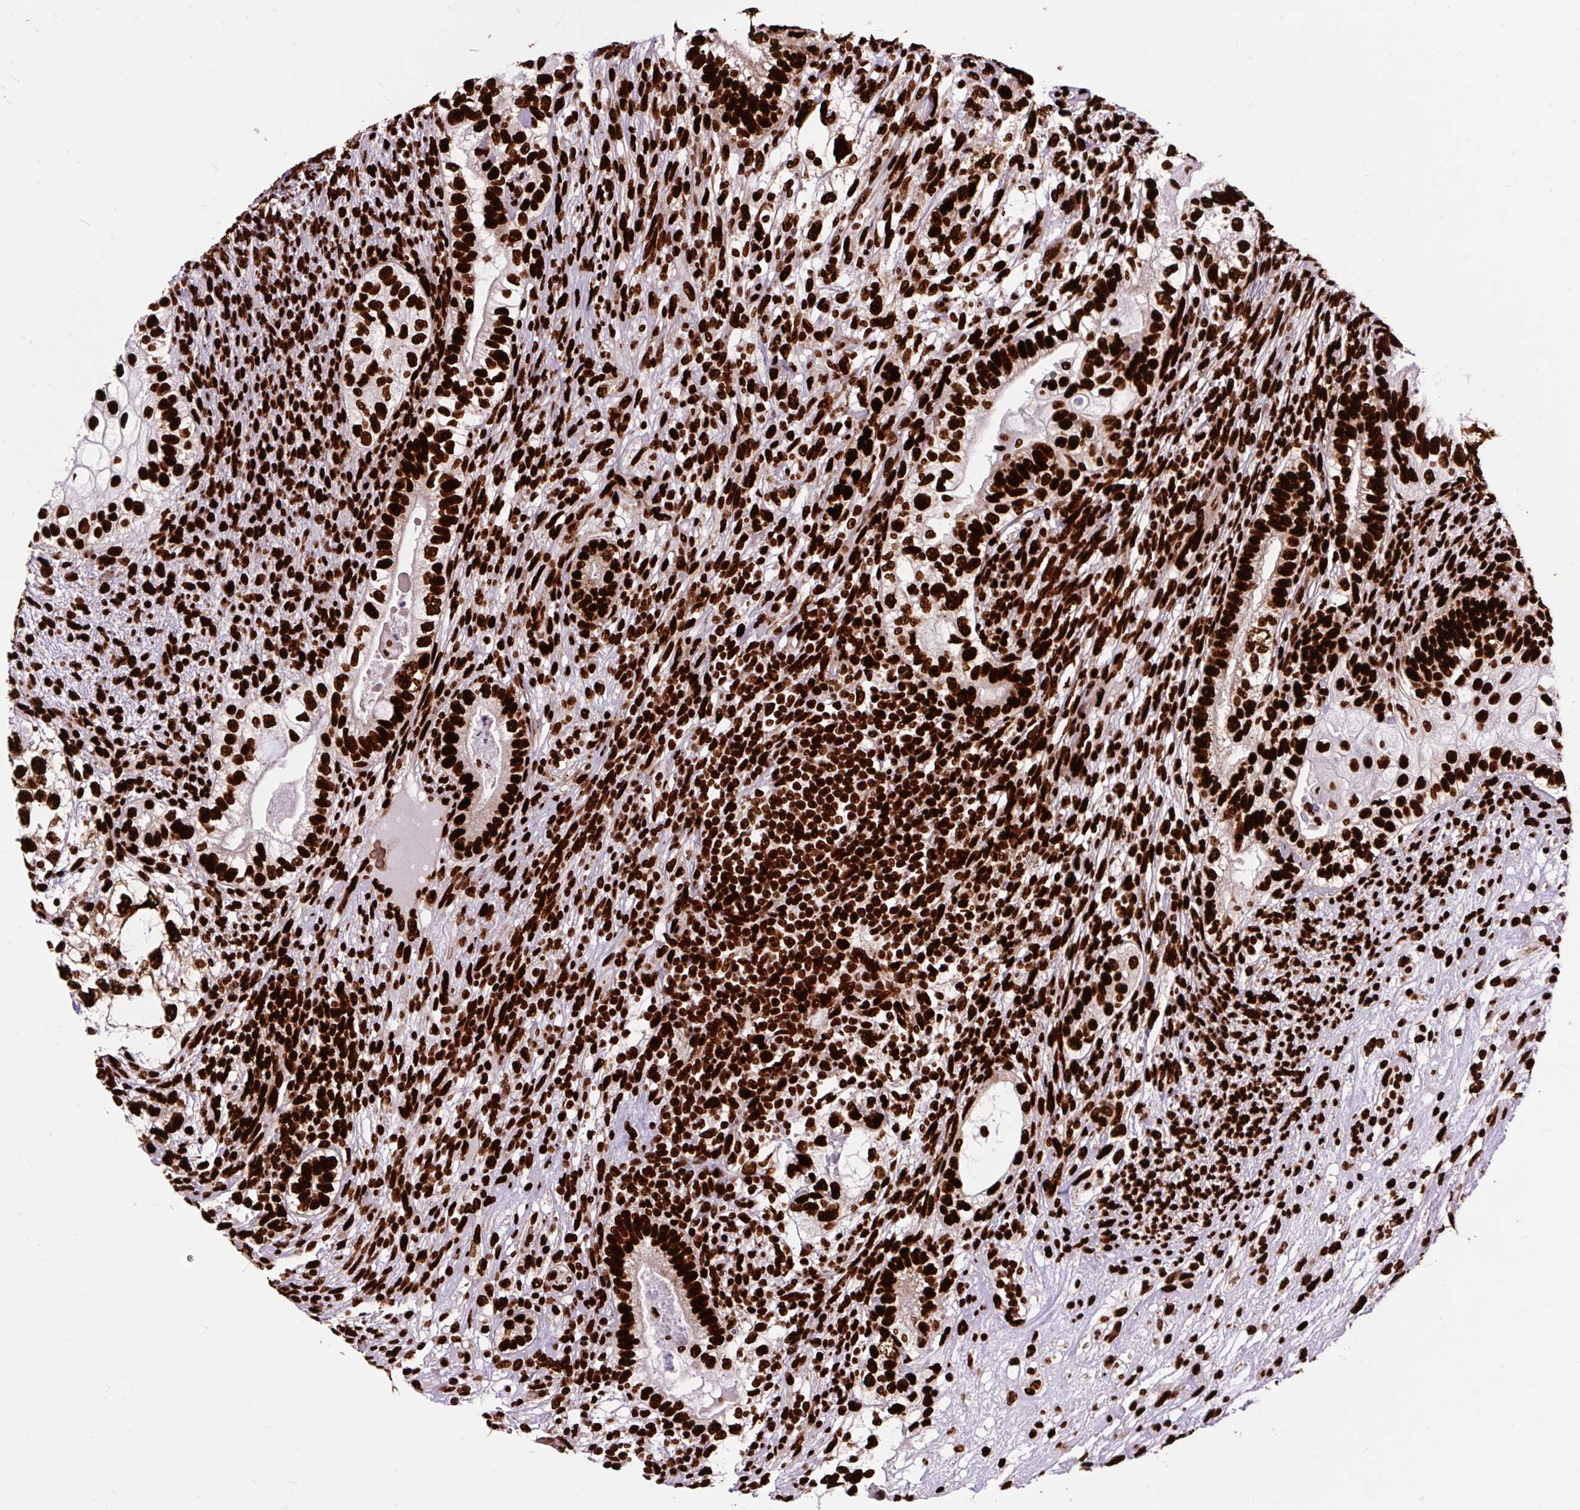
{"staining": {"intensity": "strong", "quantity": ">75%", "location": "nuclear"}, "tissue": "testis cancer", "cell_type": "Tumor cells", "image_type": "cancer", "snomed": [{"axis": "morphology", "description": "Seminoma, NOS"}, {"axis": "morphology", "description": "Carcinoma, Embryonal, NOS"}, {"axis": "topography", "description": "Testis"}], "caption": "Strong nuclear staining is identified in about >75% of tumor cells in testis cancer.", "gene": "FUS", "patient": {"sex": "male", "age": 41}}